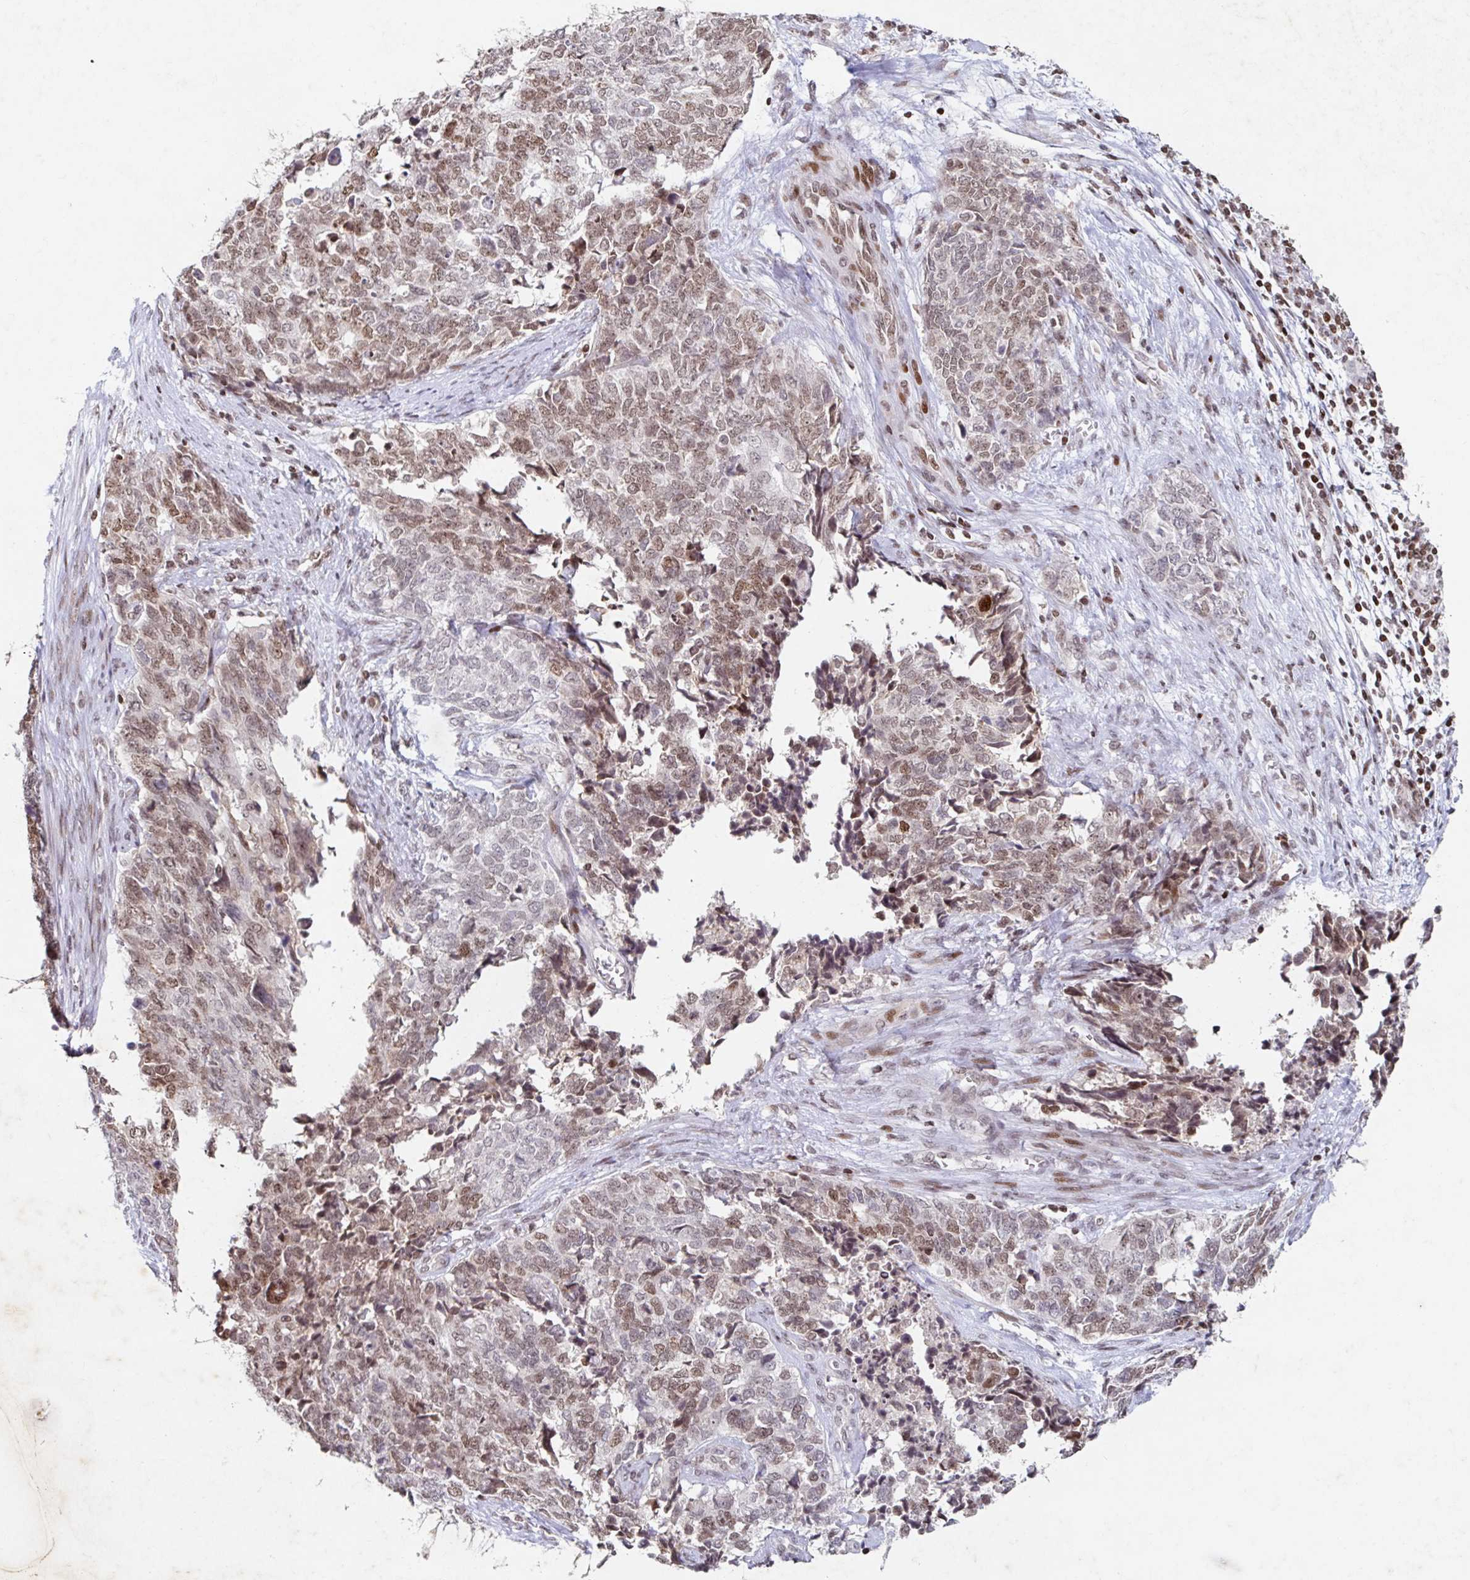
{"staining": {"intensity": "moderate", "quantity": "25%-75%", "location": "nuclear"}, "tissue": "cervical cancer", "cell_type": "Tumor cells", "image_type": "cancer", "snomed": [{"axis": "morphology", "description": "Adenocarcinoma, NOS"}, {"axis": "topography", "description": "Cervix"}], "caption": "Immunohistochemical staining of human cervical cancer (adenocarcinoma) displays medium levels of moderate nuclear staining in approximately 25%-75% of tumor cells.", "gene": "C19orf53", "patient": {"sex": "female", "age": 63}}